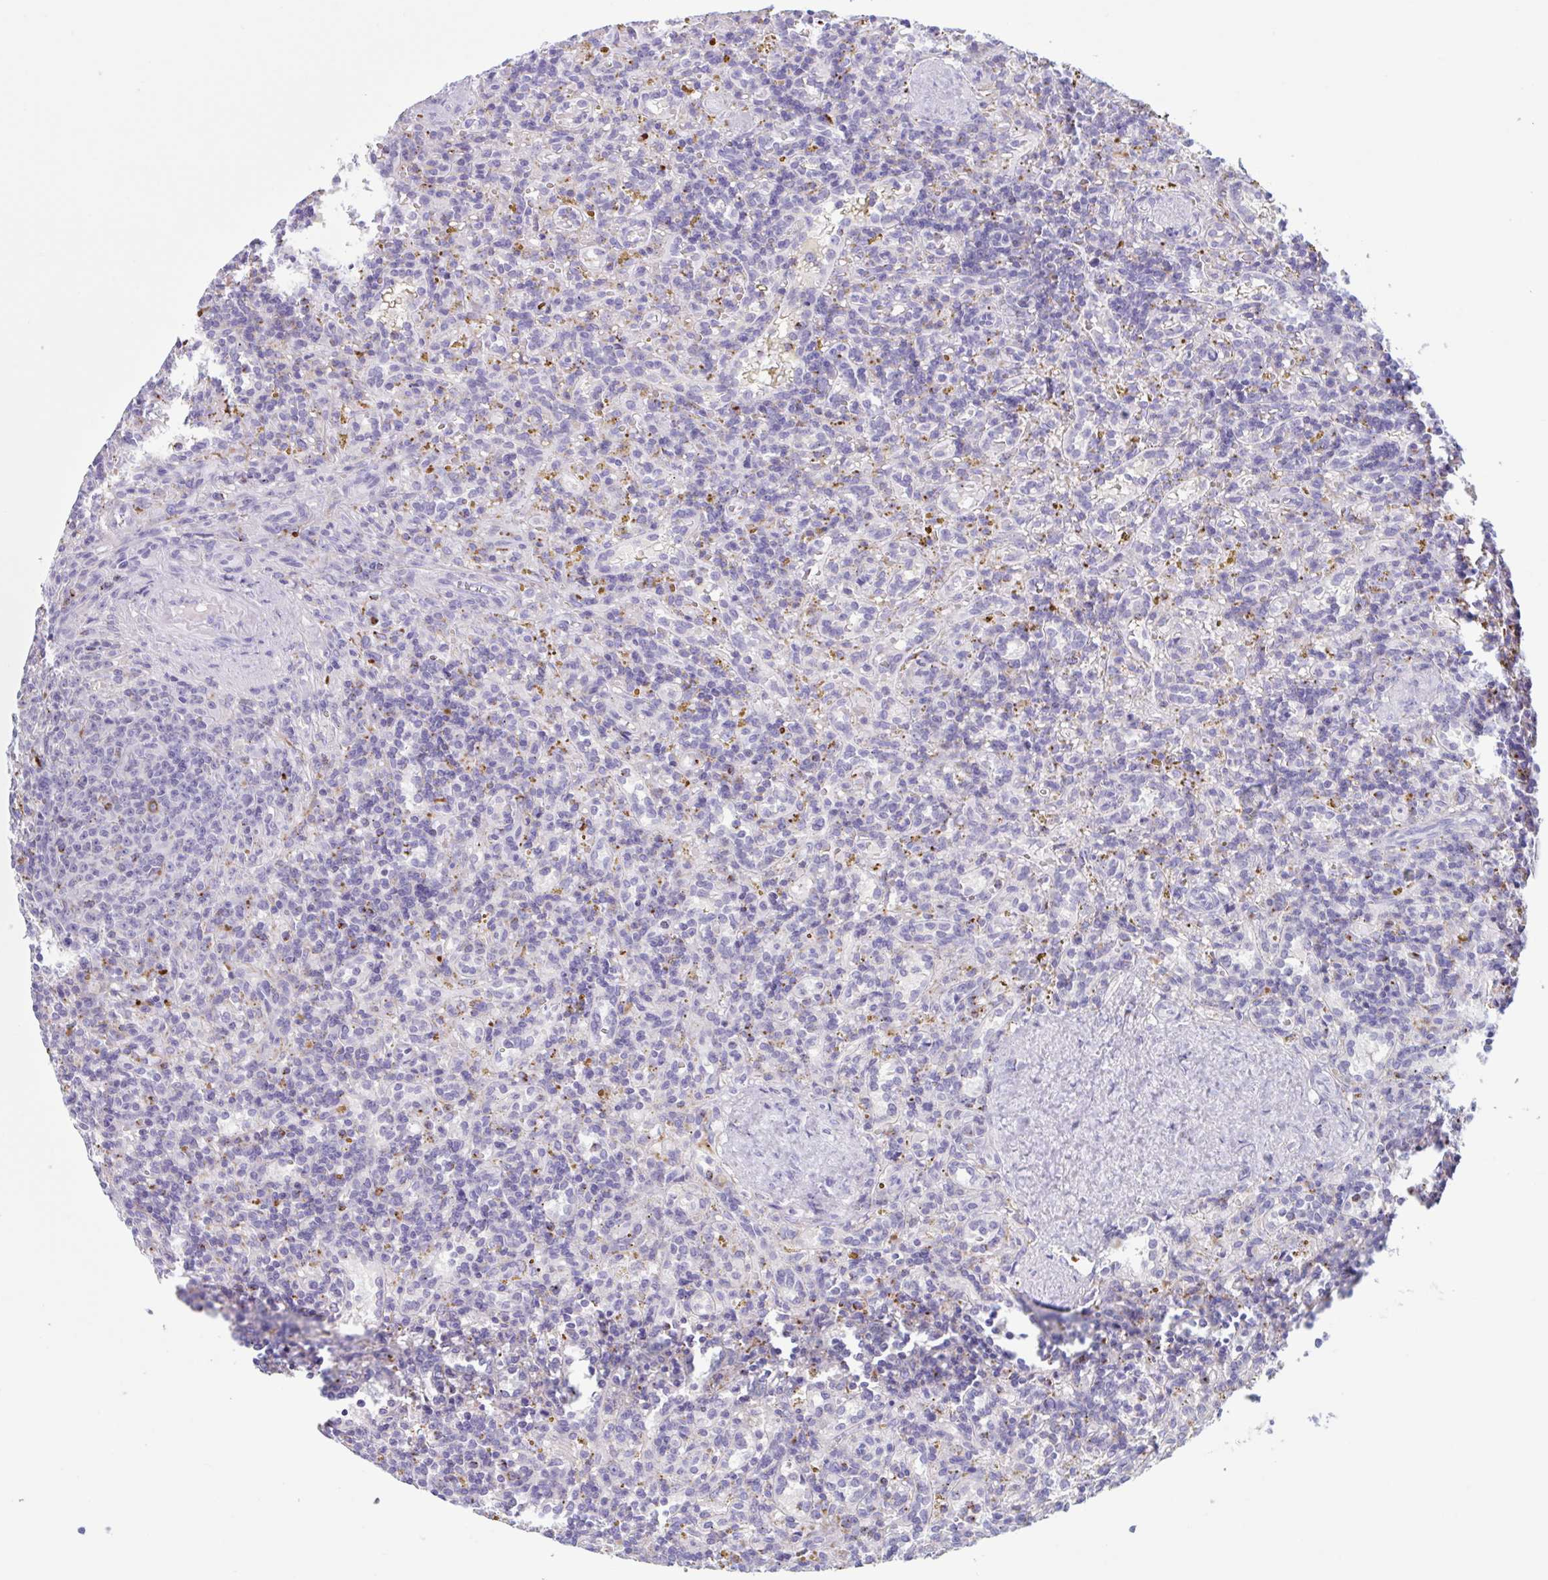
{"staining": {"intensity": "negative", "quantity": "none", "location": "none"}, "tissue": "lymphoma", "cell_type": "Tumor cells", "image_type": "cancer", "snomed": [{"axis": "morphology", "description": "Malignant lymphoma, non-Hodgkin's type, Low grade"}, {"axis": "topography", "description": "Spleen"}], "caption": "High magnification brightfield microscopy of lymphoma stained with DAB (3,3'-diaminobenzidine) (brown) and counterstained with hematoxylin (blue): tumor cells show no significant expression.", "gene": "XCL1", "patient": {"sex": "male", "age": 67}}